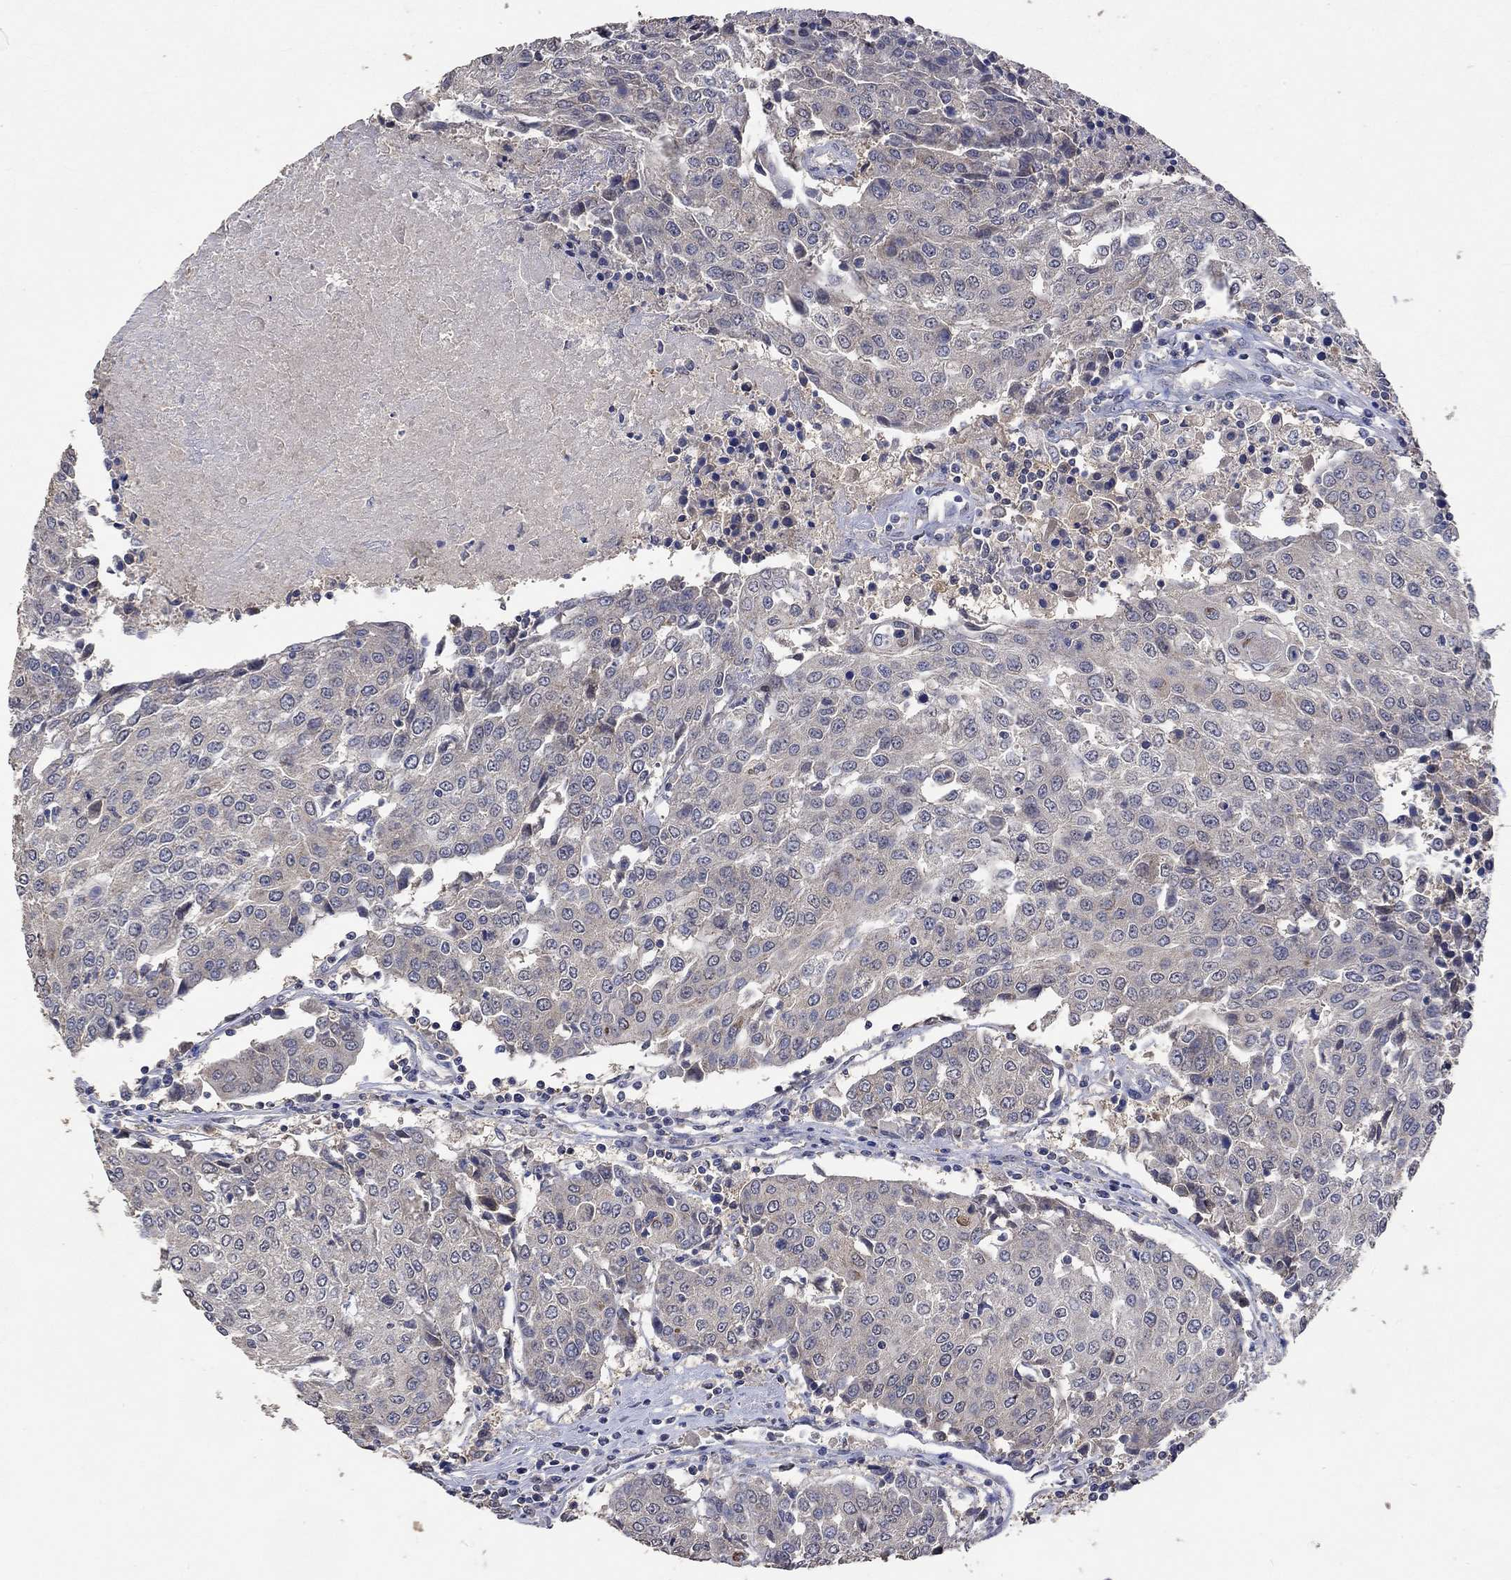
{"staining": {"intensity": "negative", "quantity": "none", "location": "none"}, "tissue": "urothelial cancer", "cell_type": "Tumor cells", "image_type": "cancer", "snomed": [{"axis": "morphology", "description": "Urothelial carcinoma, High grade"}, {"axis": "topography", "description": "Urinary bladder"}], "caption": "High magnification brightfield microscopy of urothelial cancer stained with DAB (brown) and counterstained with hematoxylin (blue): tumor cells show no significant positivity.", "gene": "PTPN20", "patient": {"sex": "female", "age": 85}}